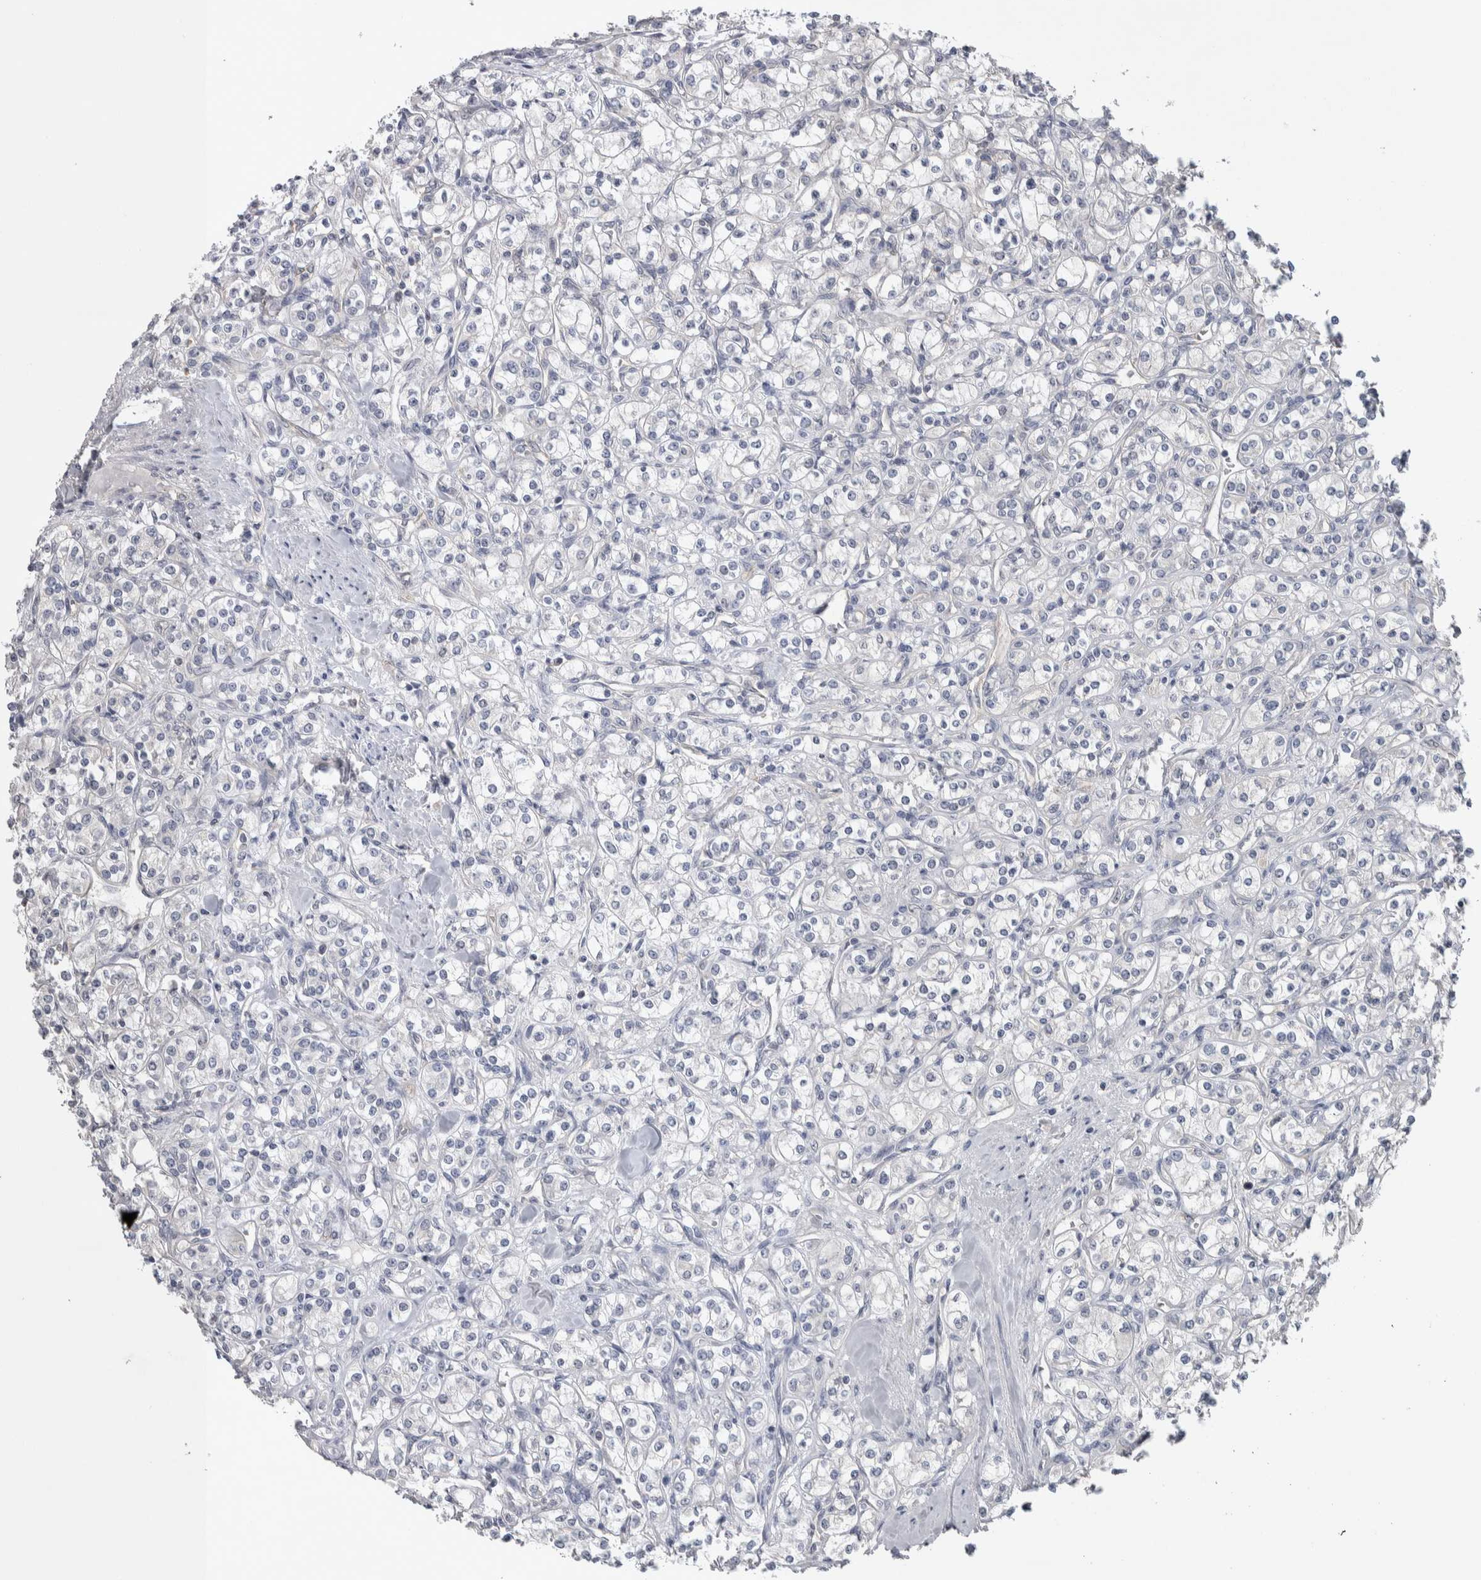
{"staining": {"intensity": "negative", "quantity": "none", "location": "none"}, "tissue": "renal cancer", "cell_type": "Tumor cells", "image_type": "cancer", "snomed": [{"axis": "morphology", "description": "Adenocarcinoma, NOS"}, {"axis": "topography", "description": "Kidney"}], "caption": "Tumor cells are negative for brown protein staining in renal adenocarcinoma. The staining was performed using DAB to visualize the protein expression in brown, while the nuclei were stained in blue with hematoxylin (Magnification: 20x).", "gene": "NFKB2", "patient": {"sex": "male", "age": 77}}